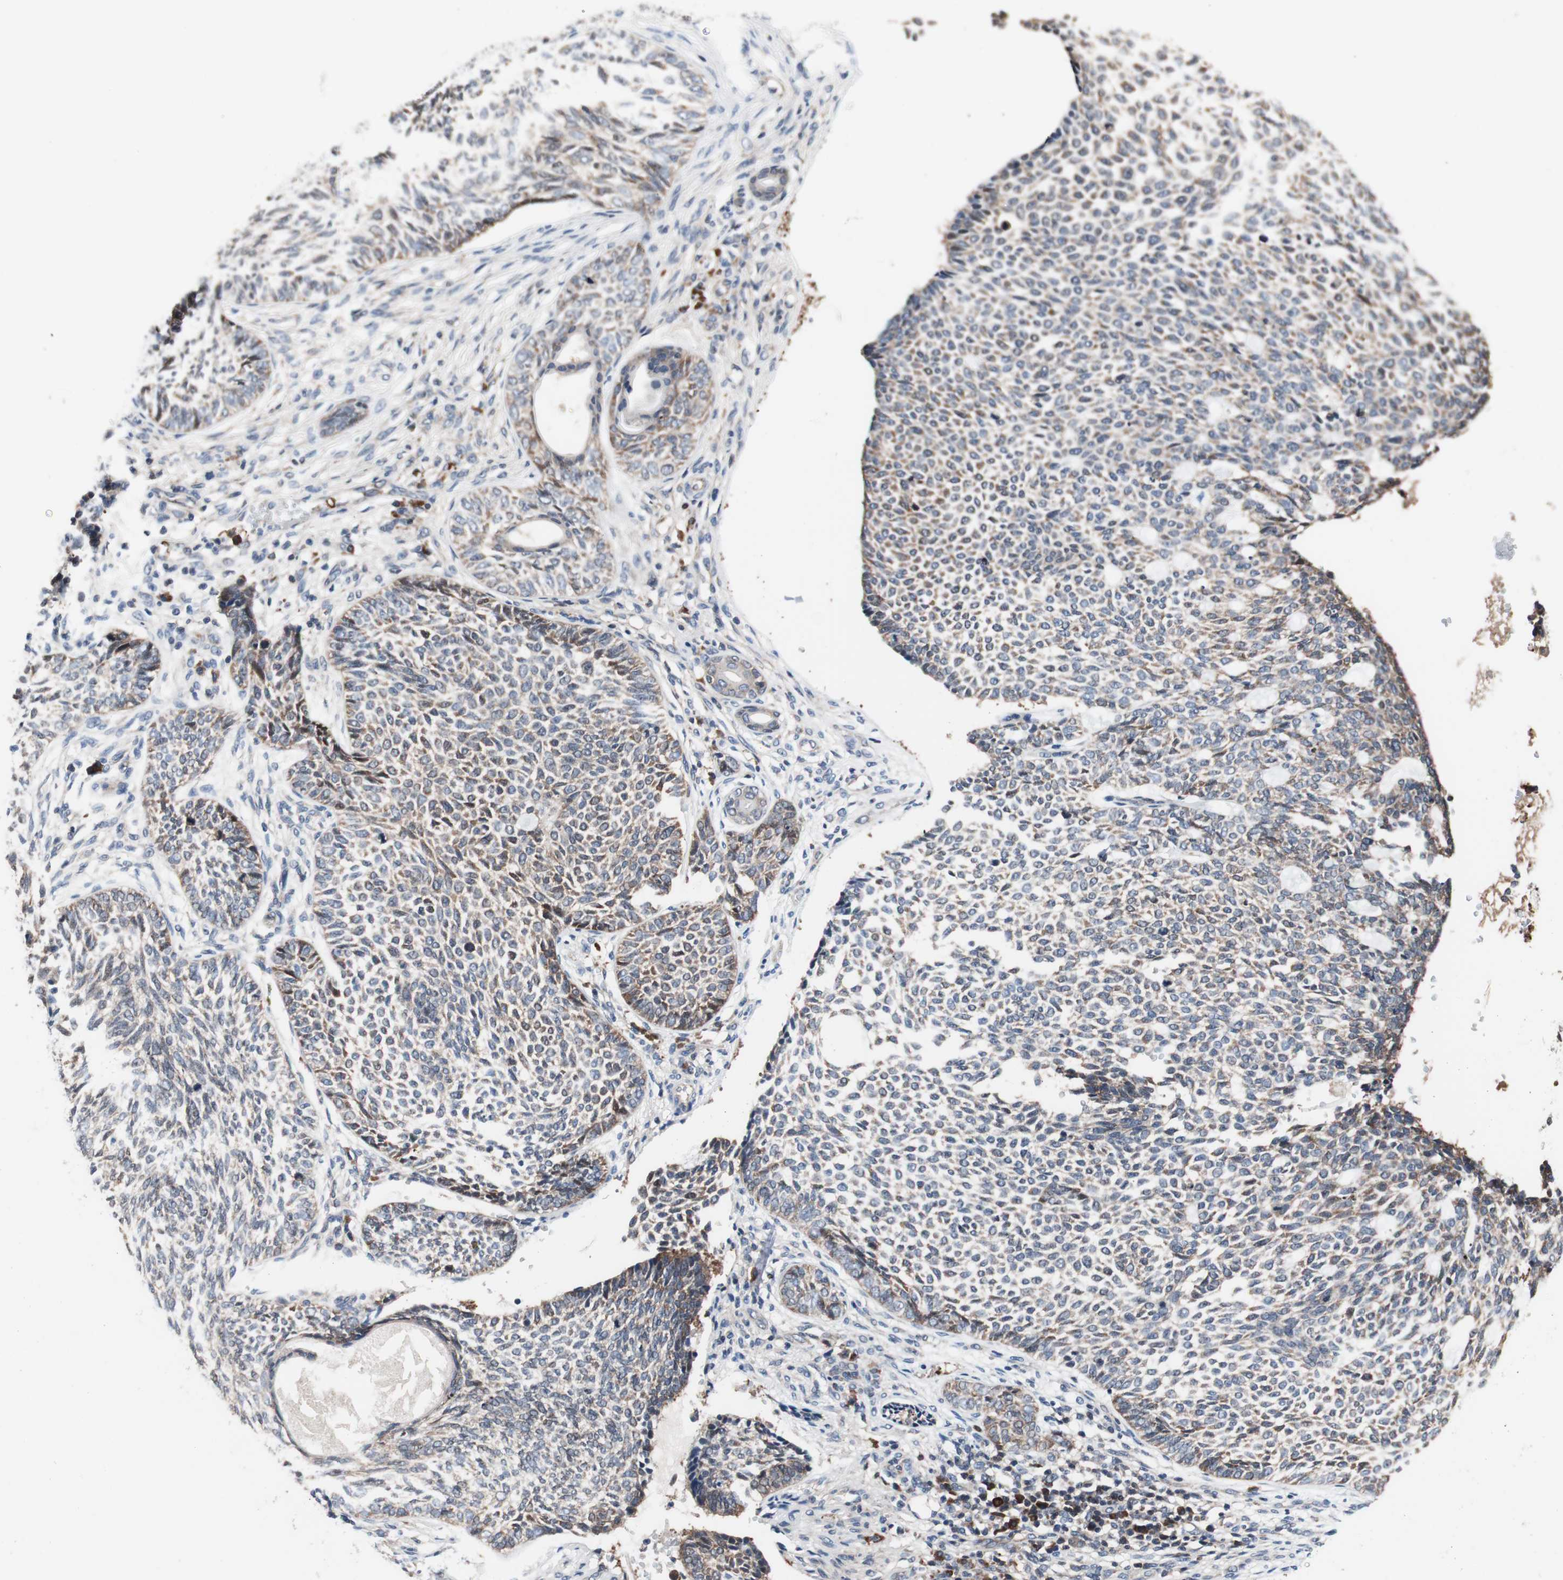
{"staining": {"intensity": "moderate", "quantity": ">75%", "location": "cytoplasmic/membranous"}, "tissue": "skin cancer", "cell_type": "Tumor cells", "image_type": "cancer", "snomed": [{"axis": "morphology", "description": "Basal cell carcinoma"}, {"axis": "topography", "description": "Skin"}], "caption": "Tumor cells display medium levels of moderate cytoplasmic/membranous positivity in approximately >75% of cells in human skin cancer.", "gene": "PRDX2", "patient": {"sex": "male", "age": 87}}